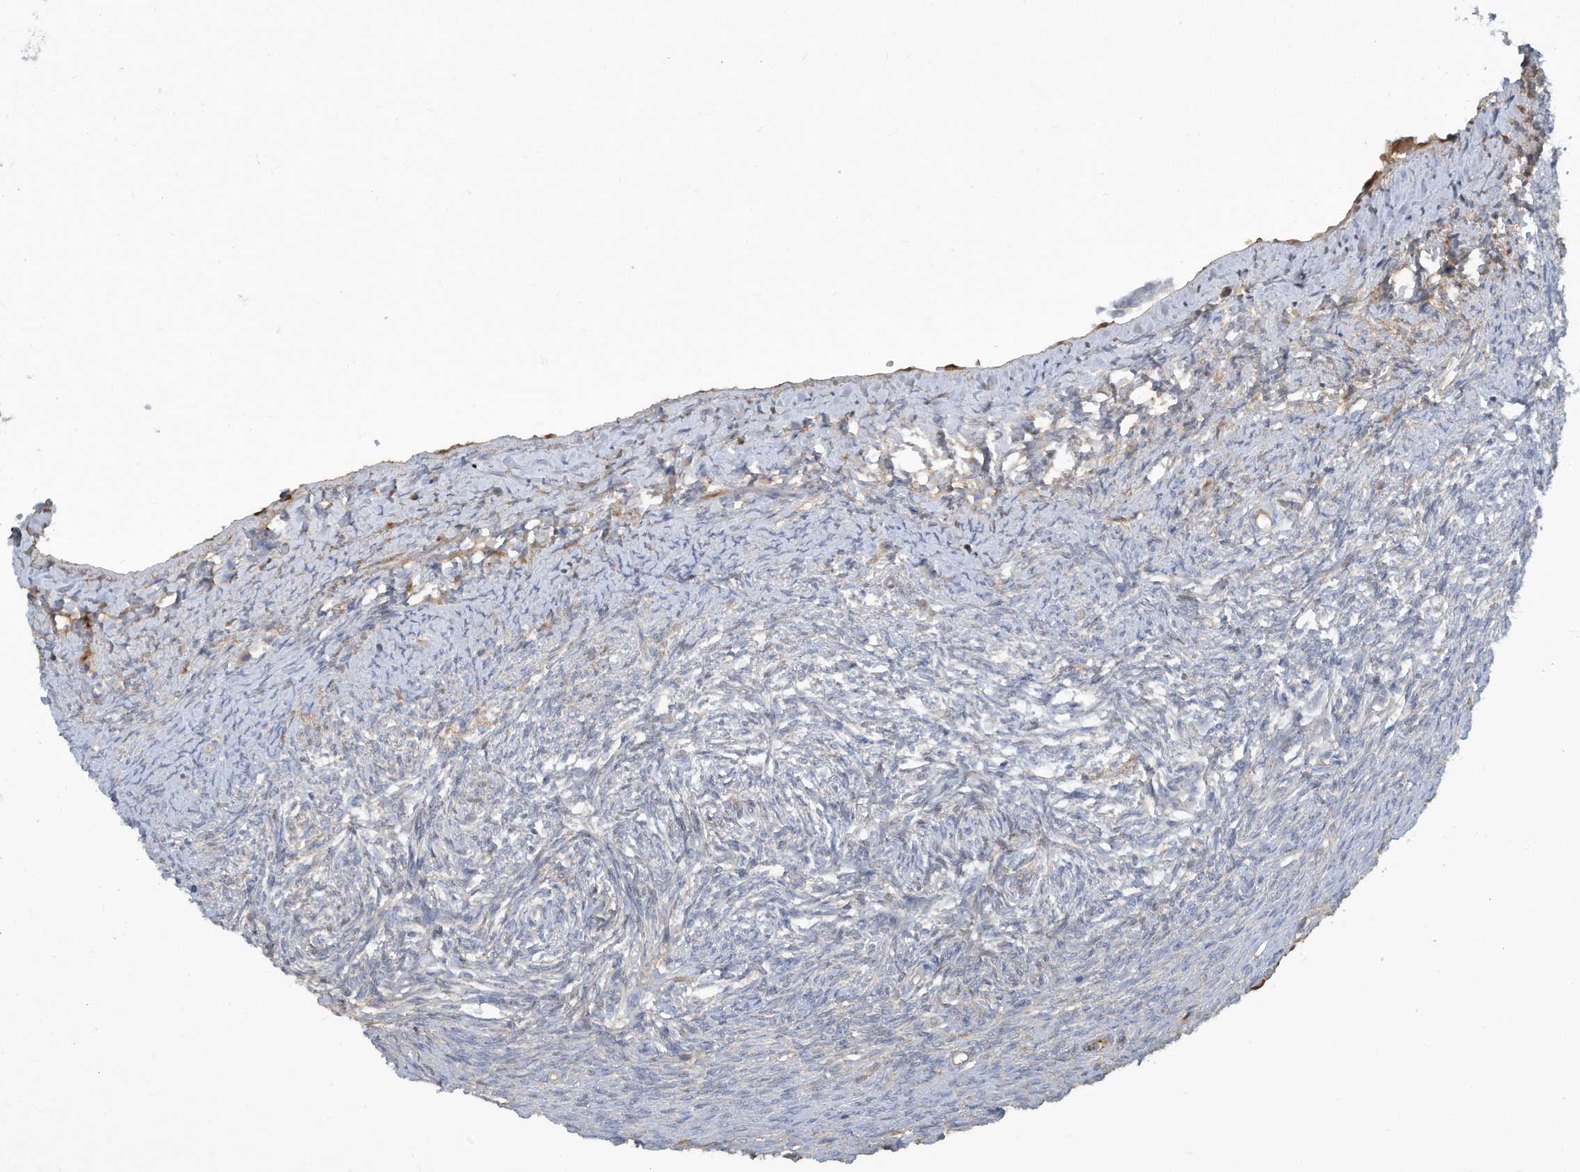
{"staining": {"intensity": "weak", "quantity": "25%-75%", "location": "cytoplasmic/membranous"}, "tissue": "ovary", "cell_type": "Follicle cells", "image_type": "normal", "snomed": [{"axis": "morphology", "description": "Adenocarcinoma, NOS"}, {"axis": "topography", "description": "Endometrium"}], "caption": "Benign ovary was stained to show a protein in brown. There is low levels of weak cytoplasmic/membranous positivity in about 25%-75% of follicle cells. The staining was performed using DAB (3,3'-diaminobenzidine), with brown indicating positive protein expression. Nuclei are stained blue with hematoxylin.", "gene": "HAS3", "patient": {"sex": "female", "age": 32}}